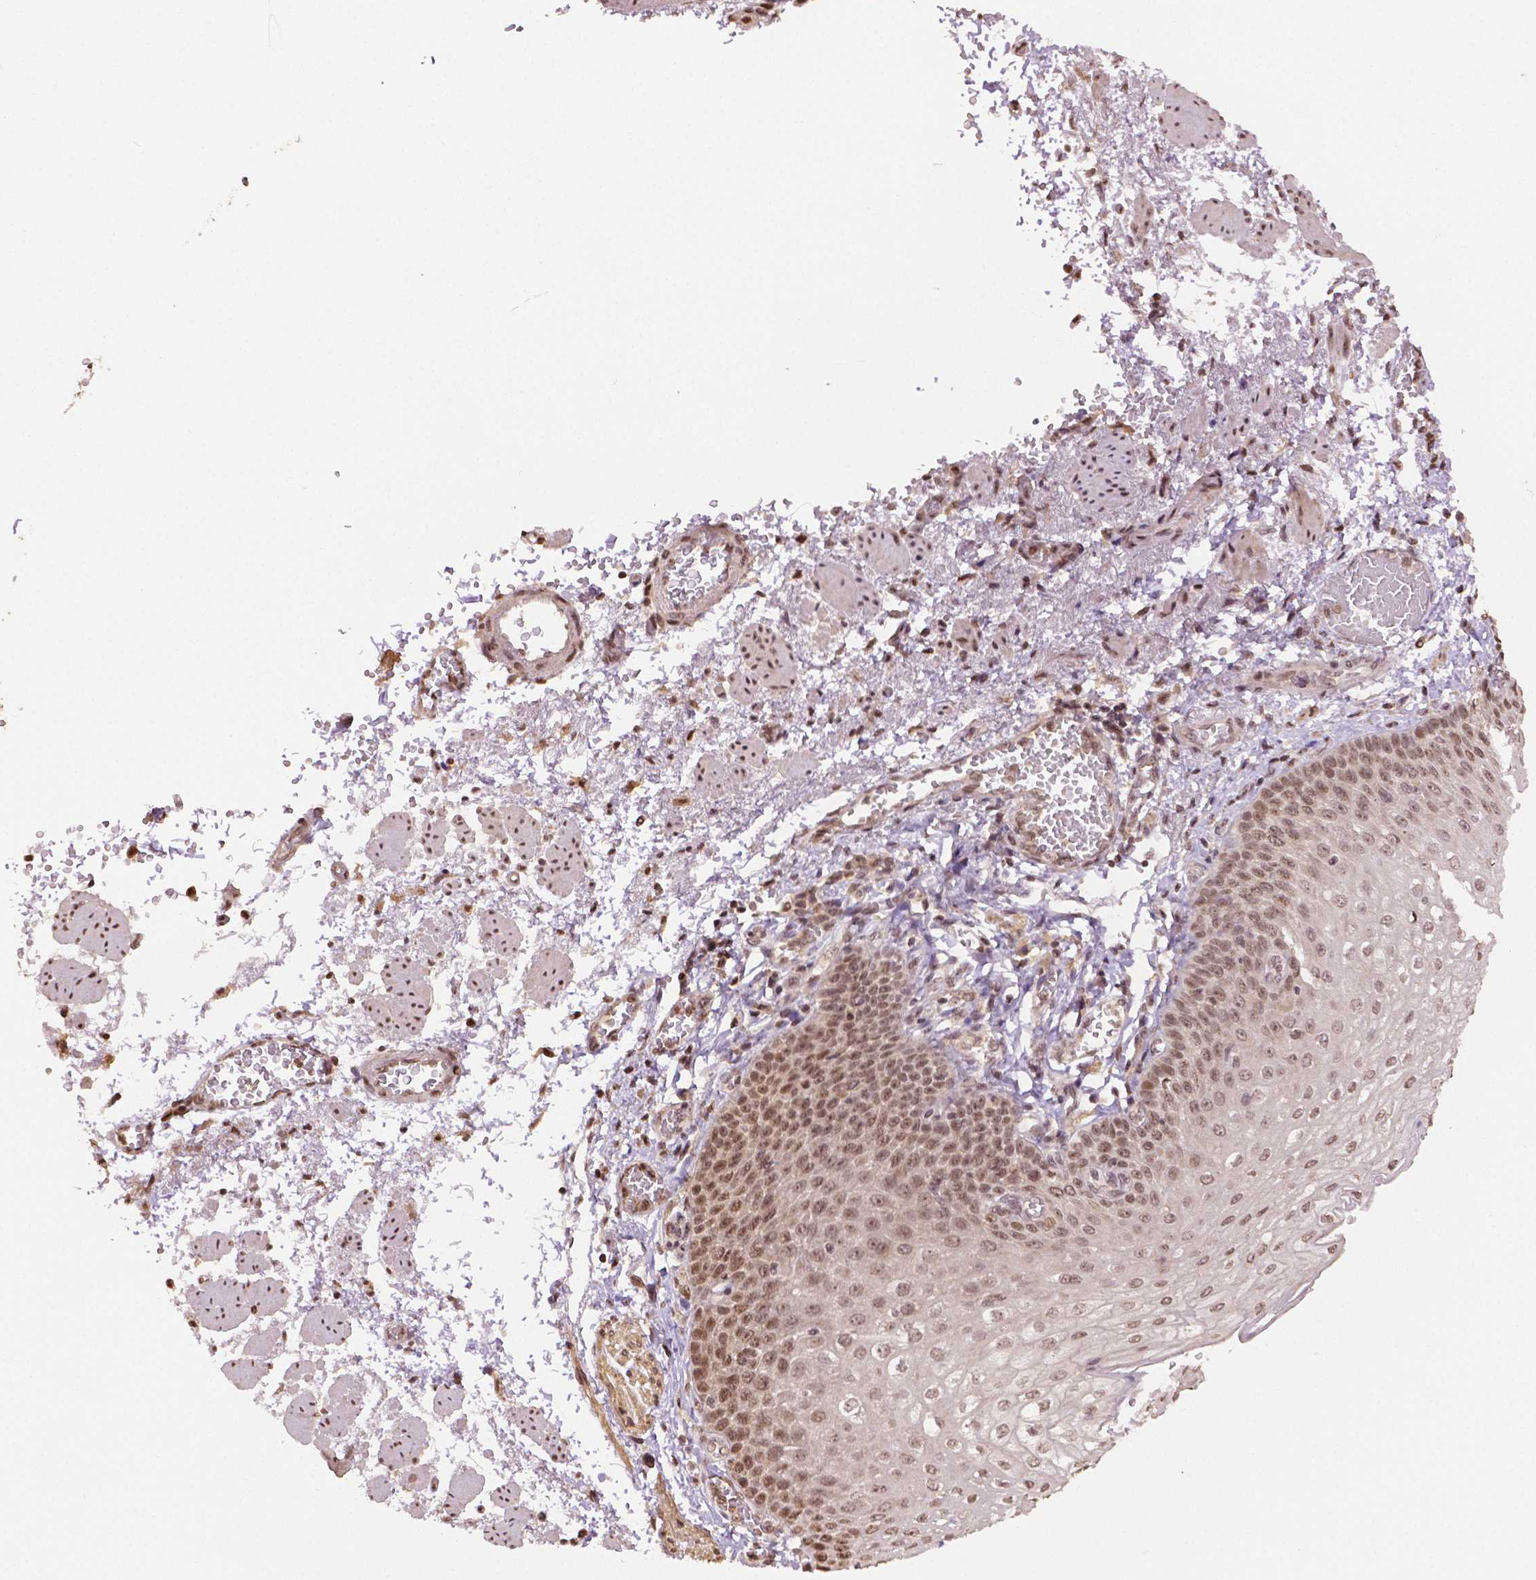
{"staining": {"intensity": "moderate", "quantity": ">75%", "location": "nuclear"}, "tissue": "esophagus", "cell_type": "Squamous epithelial cells", "image_type": "normal", "snomed": [{"axis": "morphology", "description": "Normal tissue, NOS"}, {"axis": "morphology", "description": "Adenocarcinoma, NOS"}, {"axis": "topography", "description": "Esophagus"}], "caption": "Brown immunohistochemical staining in unremarkable human esophagus exhibits moderate nuclear expression in approximately >75% of squamous epithelial cells.", "gene": "DEK", "patient": {"sex": "male", "age": 81}}